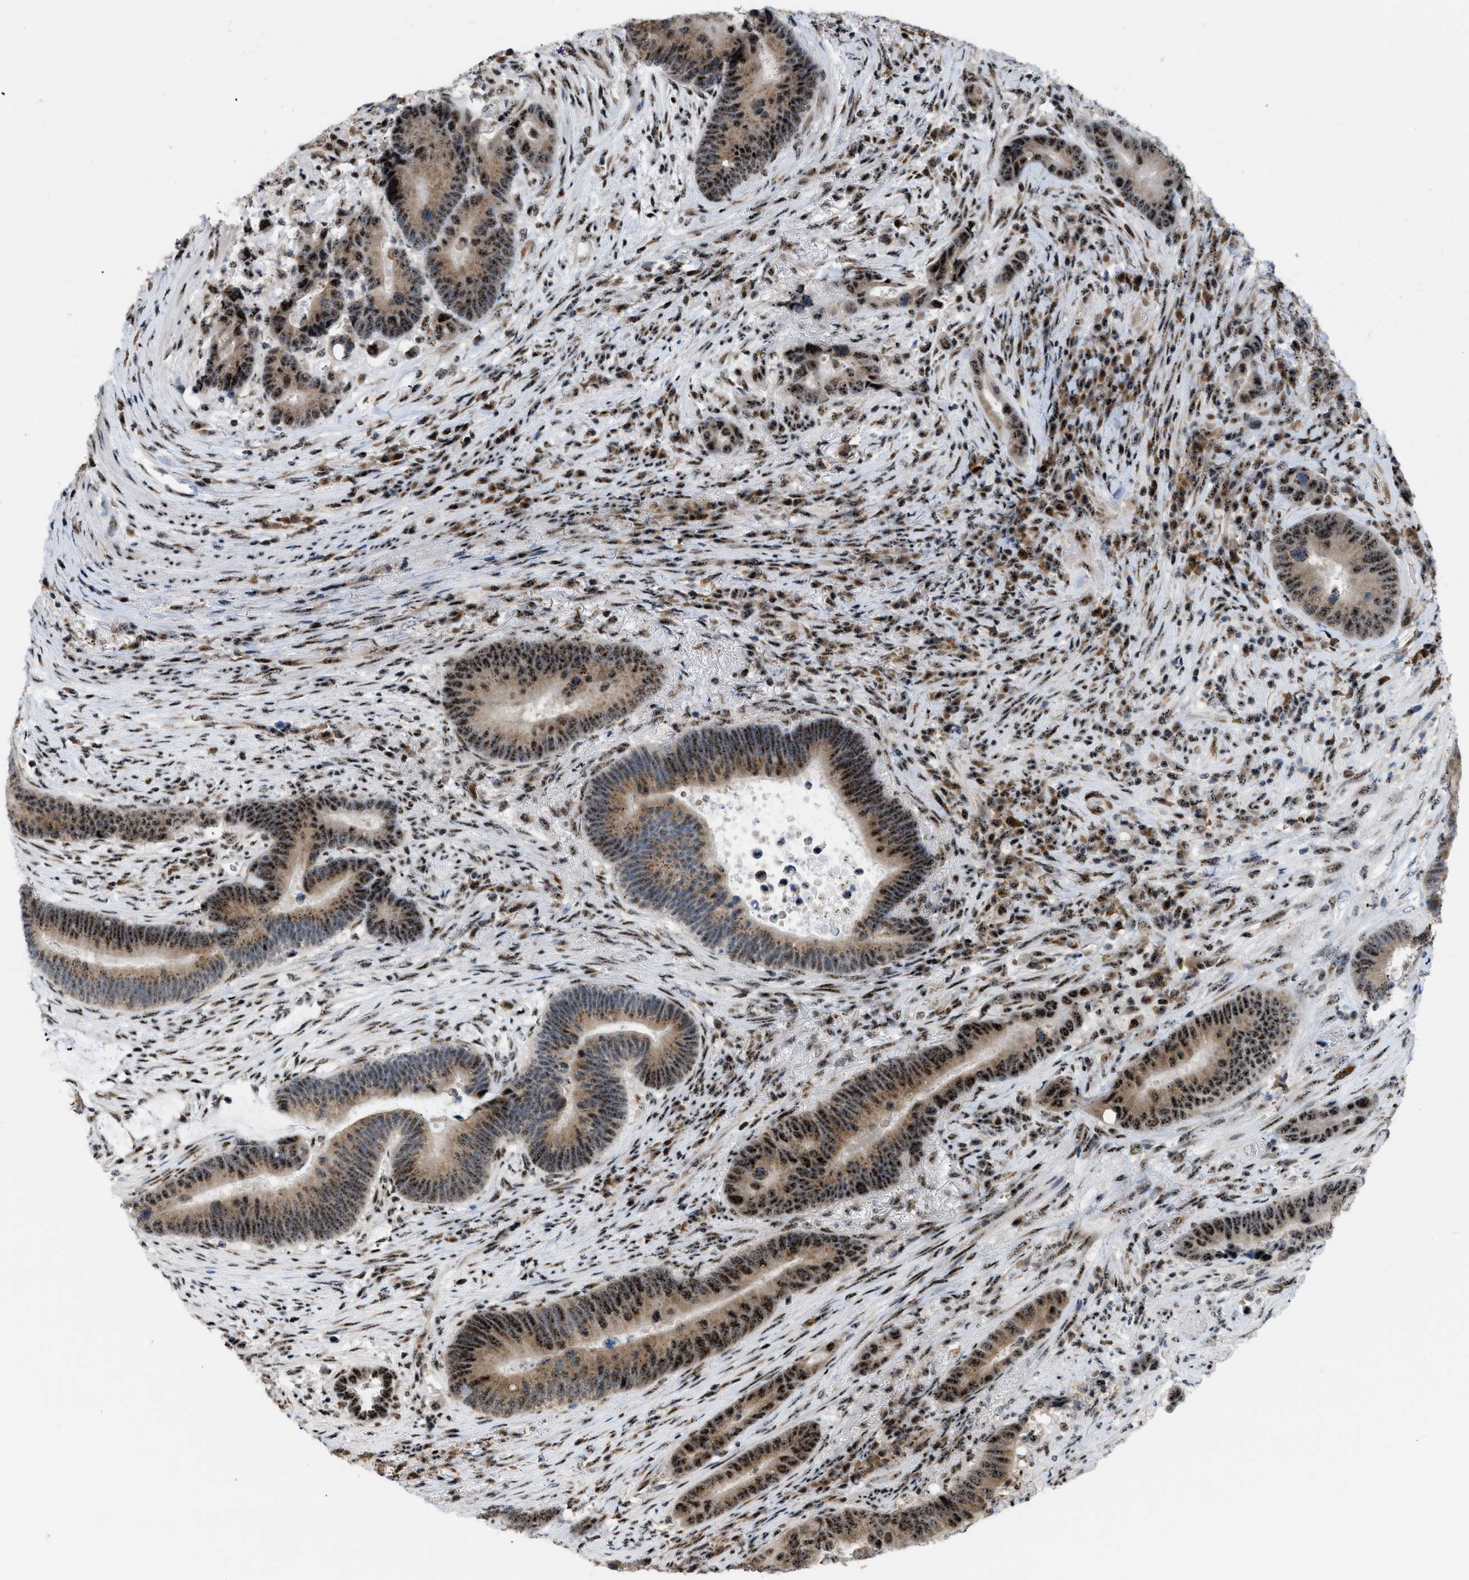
{"staining": {"intensity": "moderate", "quantity": ">75%", "location": "cytoplasmic/membranous,nuclear"}, "tissue": "colorectal cancer", "cell_type": "Tumor cells", "image_type": "cancer", "snomed": [{"axis": "morphology", "description": "Adenocarcinoma, NOS"}, {"axis": "topography", "description": "Rectum"}], "caption": "The micrograph demonstrates staining of colorectal cancer (adenocarcinoma), revealing moderate cytoplasmic/membranous and nuclear protein expression (brown color) within tumor cells.", "gene": "CDR2", "patient": {"sex": "female", "age": 89}}